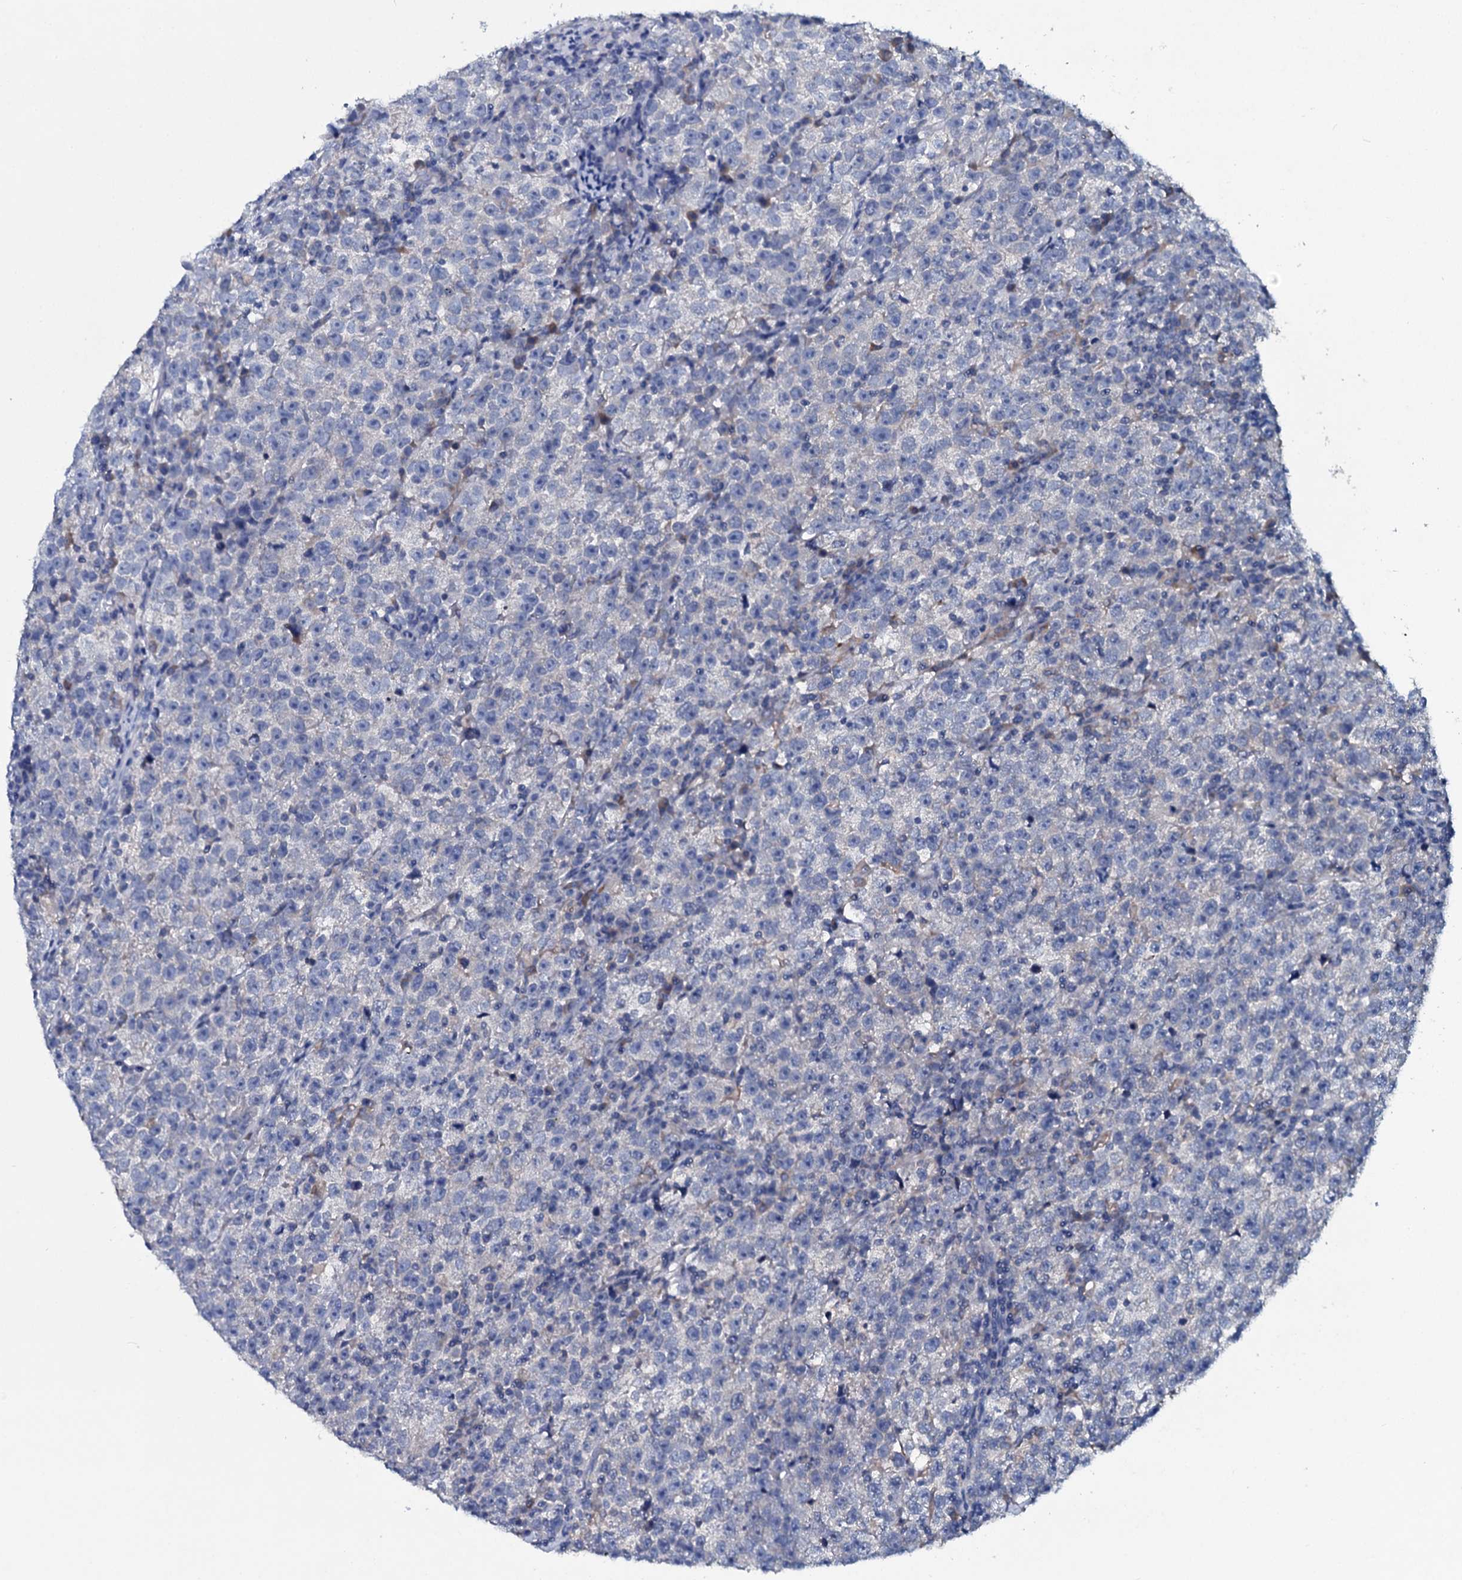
{"staining": {"intensity": "negative", "quantity": "none", "location": "none"}, "tissue": "testis cancer", "cell_type": "Tumor cells", "image_type": "cancer", "snomed": [{"axis": "morphology", "description": "Normal tissue, NOS"}, {"axis": "morphology", "description": "Seminoma, NOS"}, {"axis": "topography", "description": "Testis"}], "caption": "IHC of testis cancer (seminoma) demonstrates no positivity in tumor cells.", "gene": "TPGS2", "patient": {"sex": "male", "age": 43}}